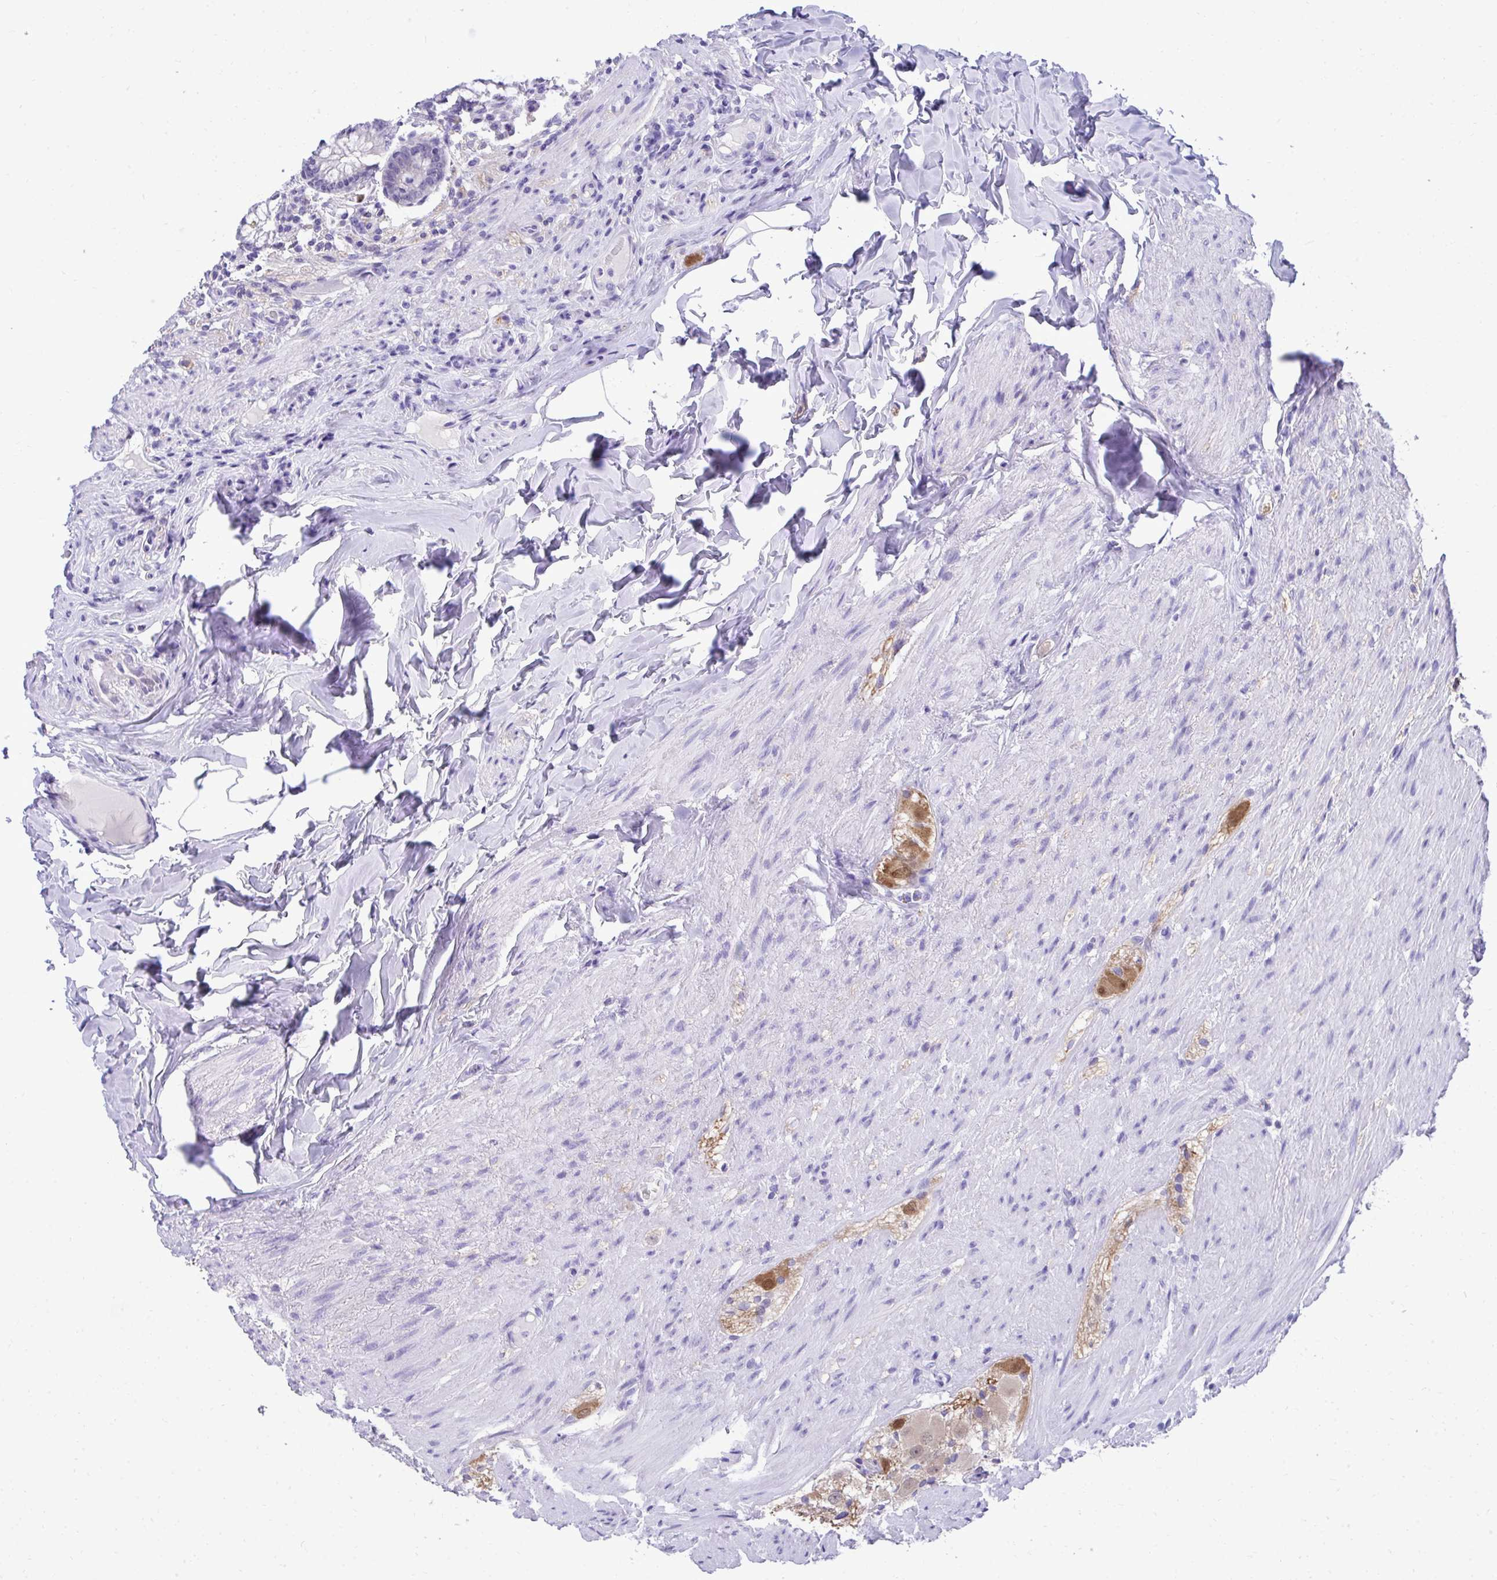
{"staining": {"intensity": "negative", "quantity": "none", "location": "none"}, "tissue": "appendix", "cell_type": "Glandular cells", "image_type": "normal", "snomed": [{"axis": "morphology", "description": "Normal tissue, NOS"}, {"axis": "topography", "description": "Appendix"}], "caption": "An IHC histopathology image of normal appendix is shown. There is no staining in glandular cells of appendix.", "gene": "PGM2L1", "patient": {"sex": "male", "age": 71}}